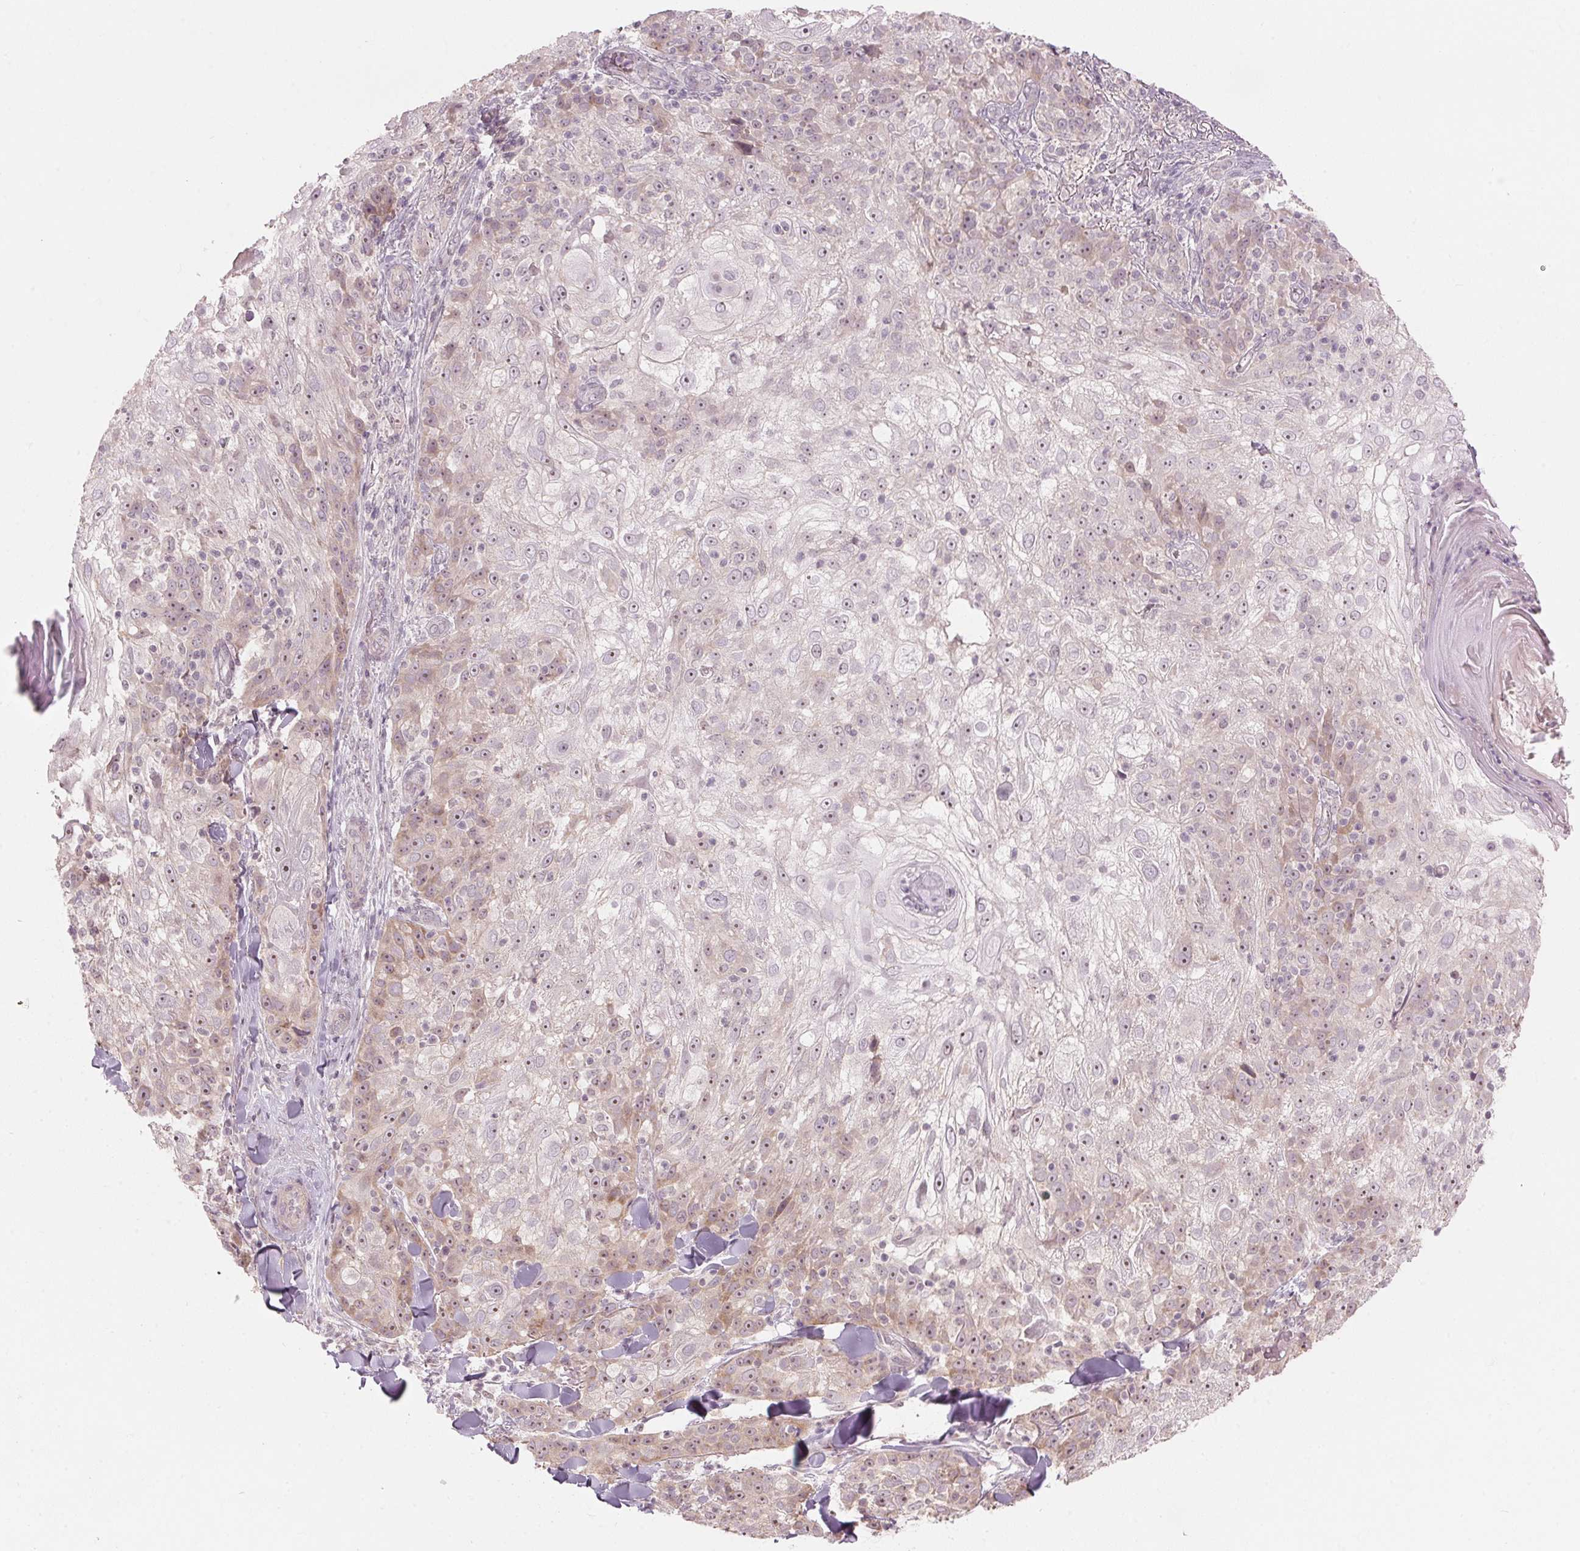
{"staining": {"intensity": "weak", "quantity": "25%-75%", "location": "cytoplasmic/membranous,nuclear"}, "tissue": "skin cancer", "cell_type": "Tumor cells", "image_type": "cancer", "snomed": [{"axis": "morphology", "description": "Normal tissue, NOS"}, {"axis": "morphology", "description": "Squamous cell carcinoma, NOS"}, {"axis": "topography", "description": "Skin"}], "caption": "DAB (3,3'-diaminobenzidine) immunohistochemical staining of skin cancer (squamous cell carcinoma) displays weak cytoplasmic/membranous and nuclear protein staining in approximately 25%-75% of tumor cells. (DAB (3,3'-diaminobenzidine) = brown stain, brightfield microscopy at high magnification).", "gene": "TMED6", "patient": {"sex": "female", "age": 83}}